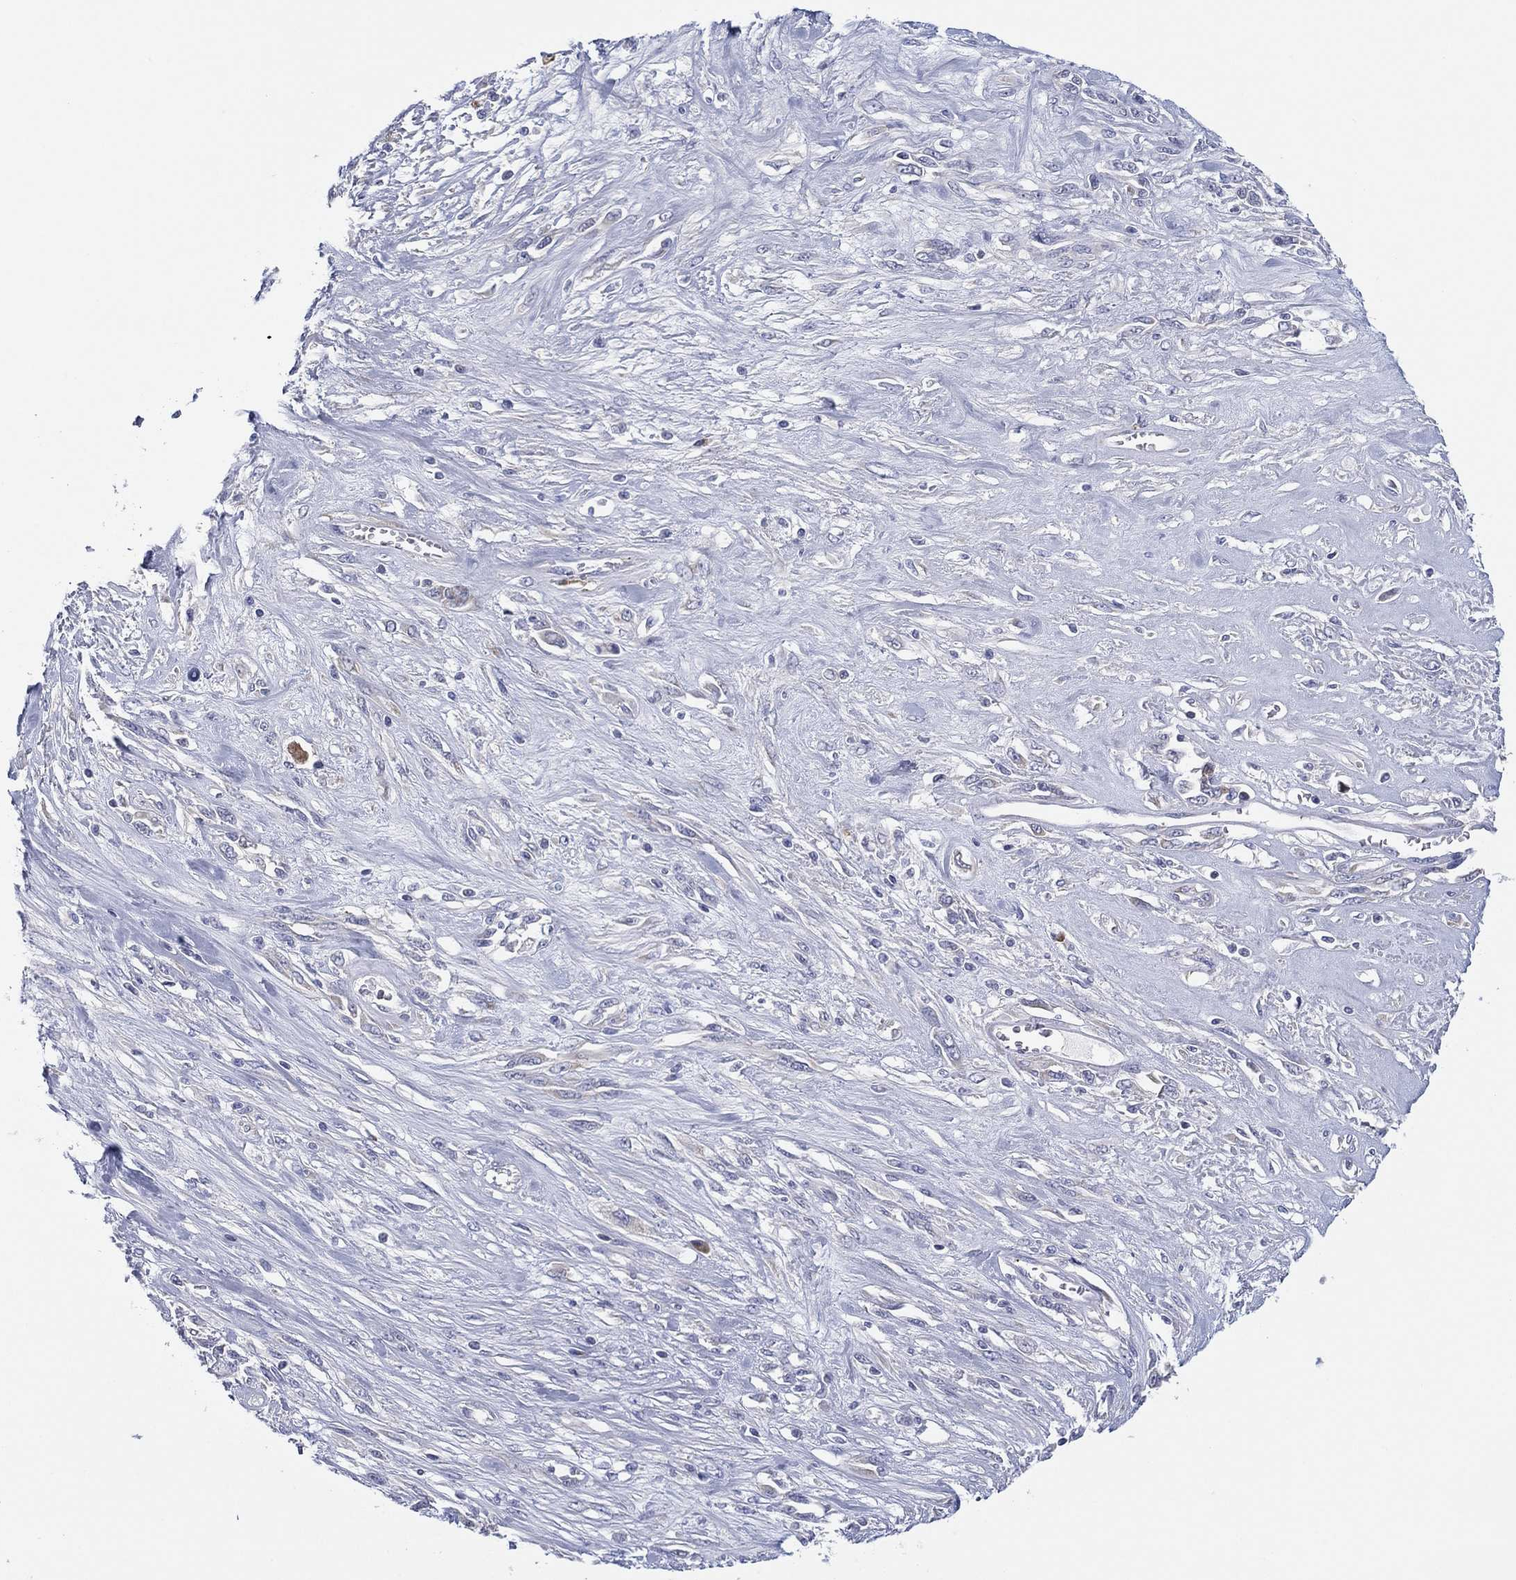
{"staining": {"intensity": "negative", "quantity": "none", "location": "none"}, "tissue": "melanoma", "cell_type": "Tumor cells", "image_type": "cancer", "snomed": [{"axis": "morphology", "description": "Malignant melanoma, NOS"}, {"axis": "topography", "description": "Skin"}], "caption": "The immunohistochemistry (IHC) micrograph has no significant expression in tumor cells of malignant melanoma tissue.", "gene": "TMEM40", "patient": {"sex": "female", "age": 91}}